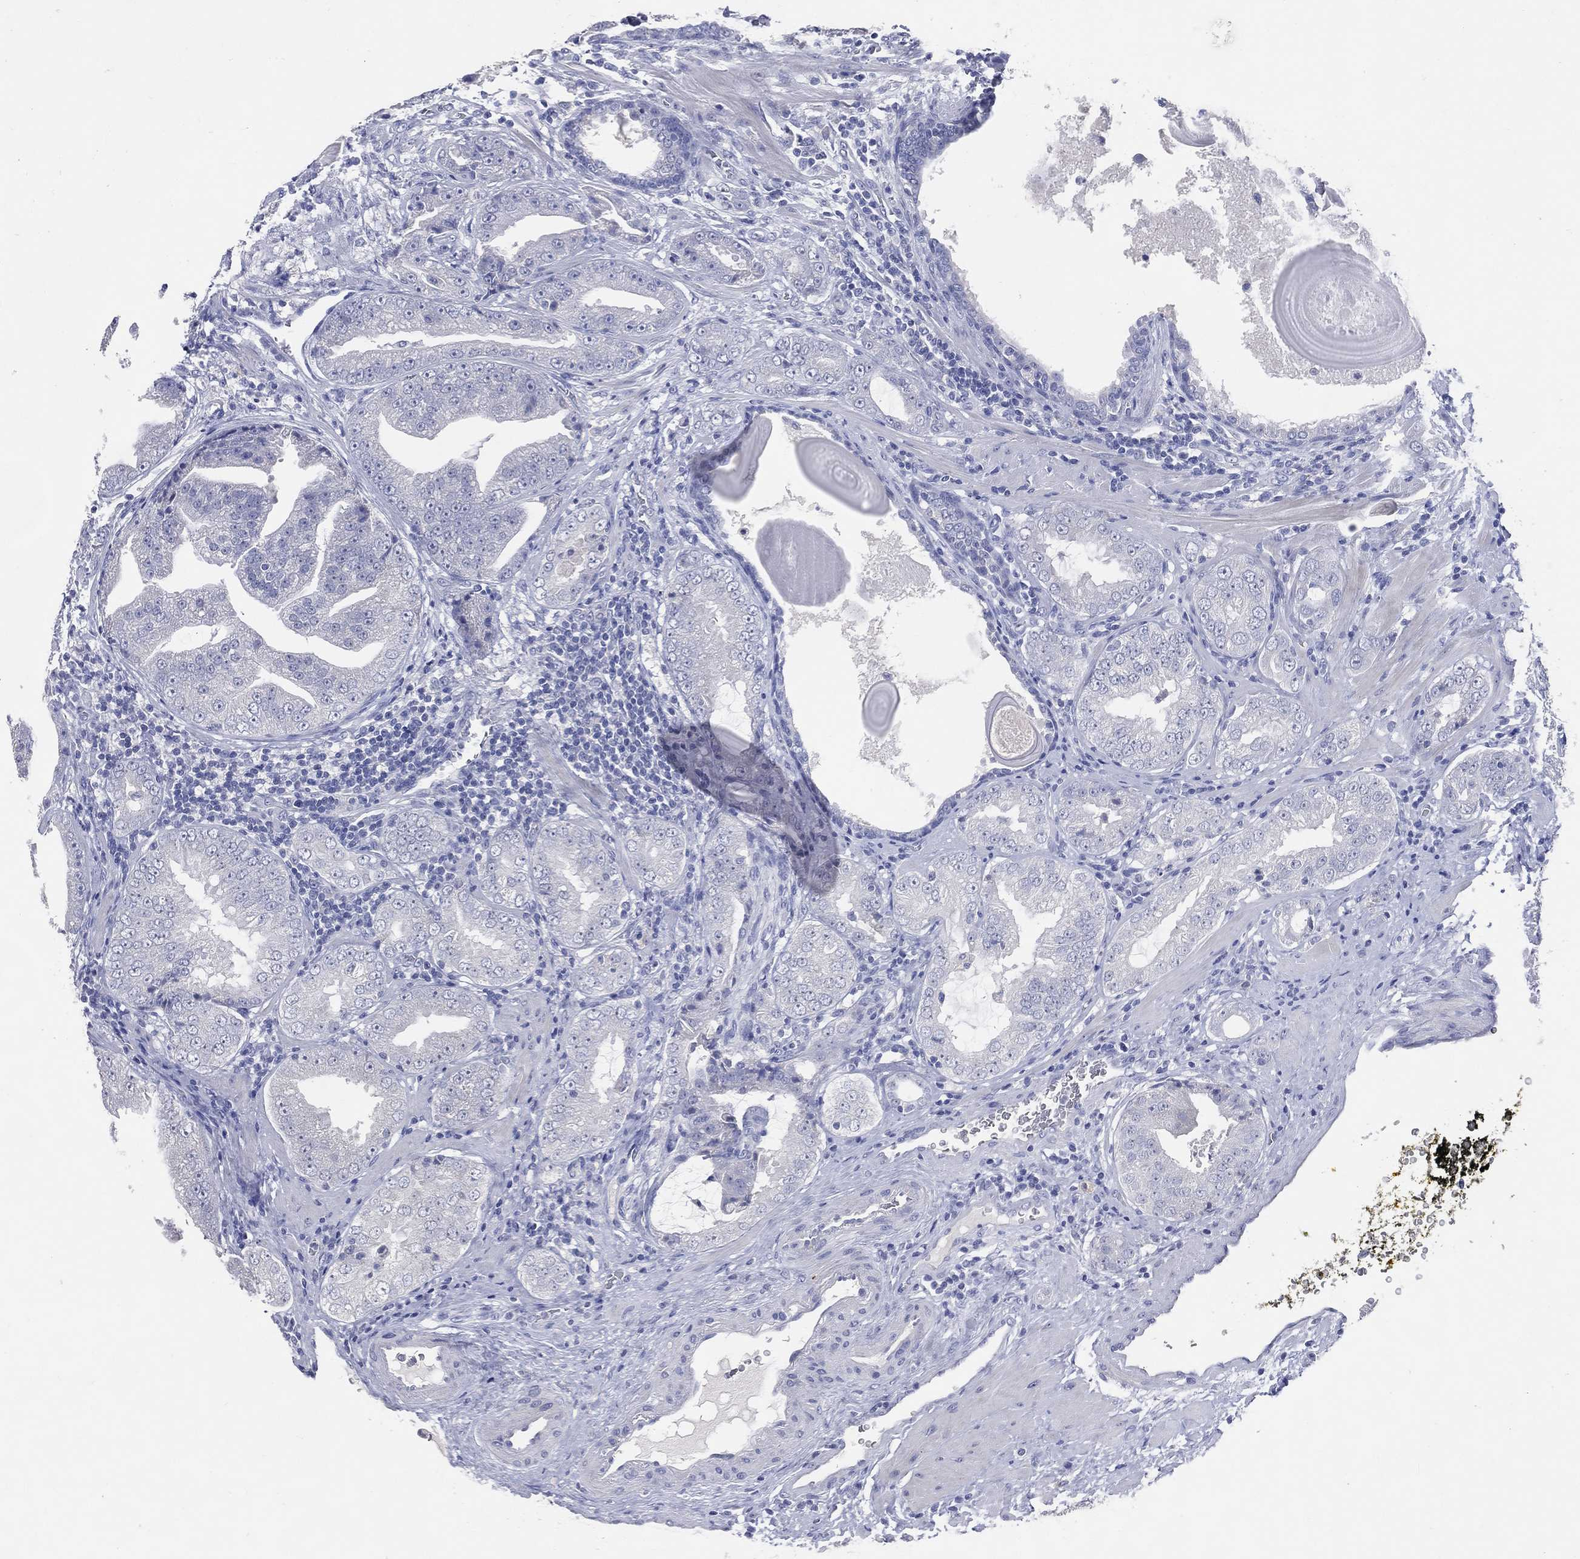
{"staining": {"intensity": "negative", "quantity": "none", "location": "none"}, "tissue": "prostate cancer", "cell_type": "Tumor cells", "image_type": "cancer", "snomed": [{"axis": "morphology", "description": "Adenocarcinoma, Low grade"}, {"axis": "topography", "description": "Prostate"}], "caption": "Immunohistochemistry photomicrograph of prostate cancer stained for a protein (brown), which exhibits no positivity in tumor cells.", "gene": "DNAH6", "patient": {"sex": "male", "age": 62}}